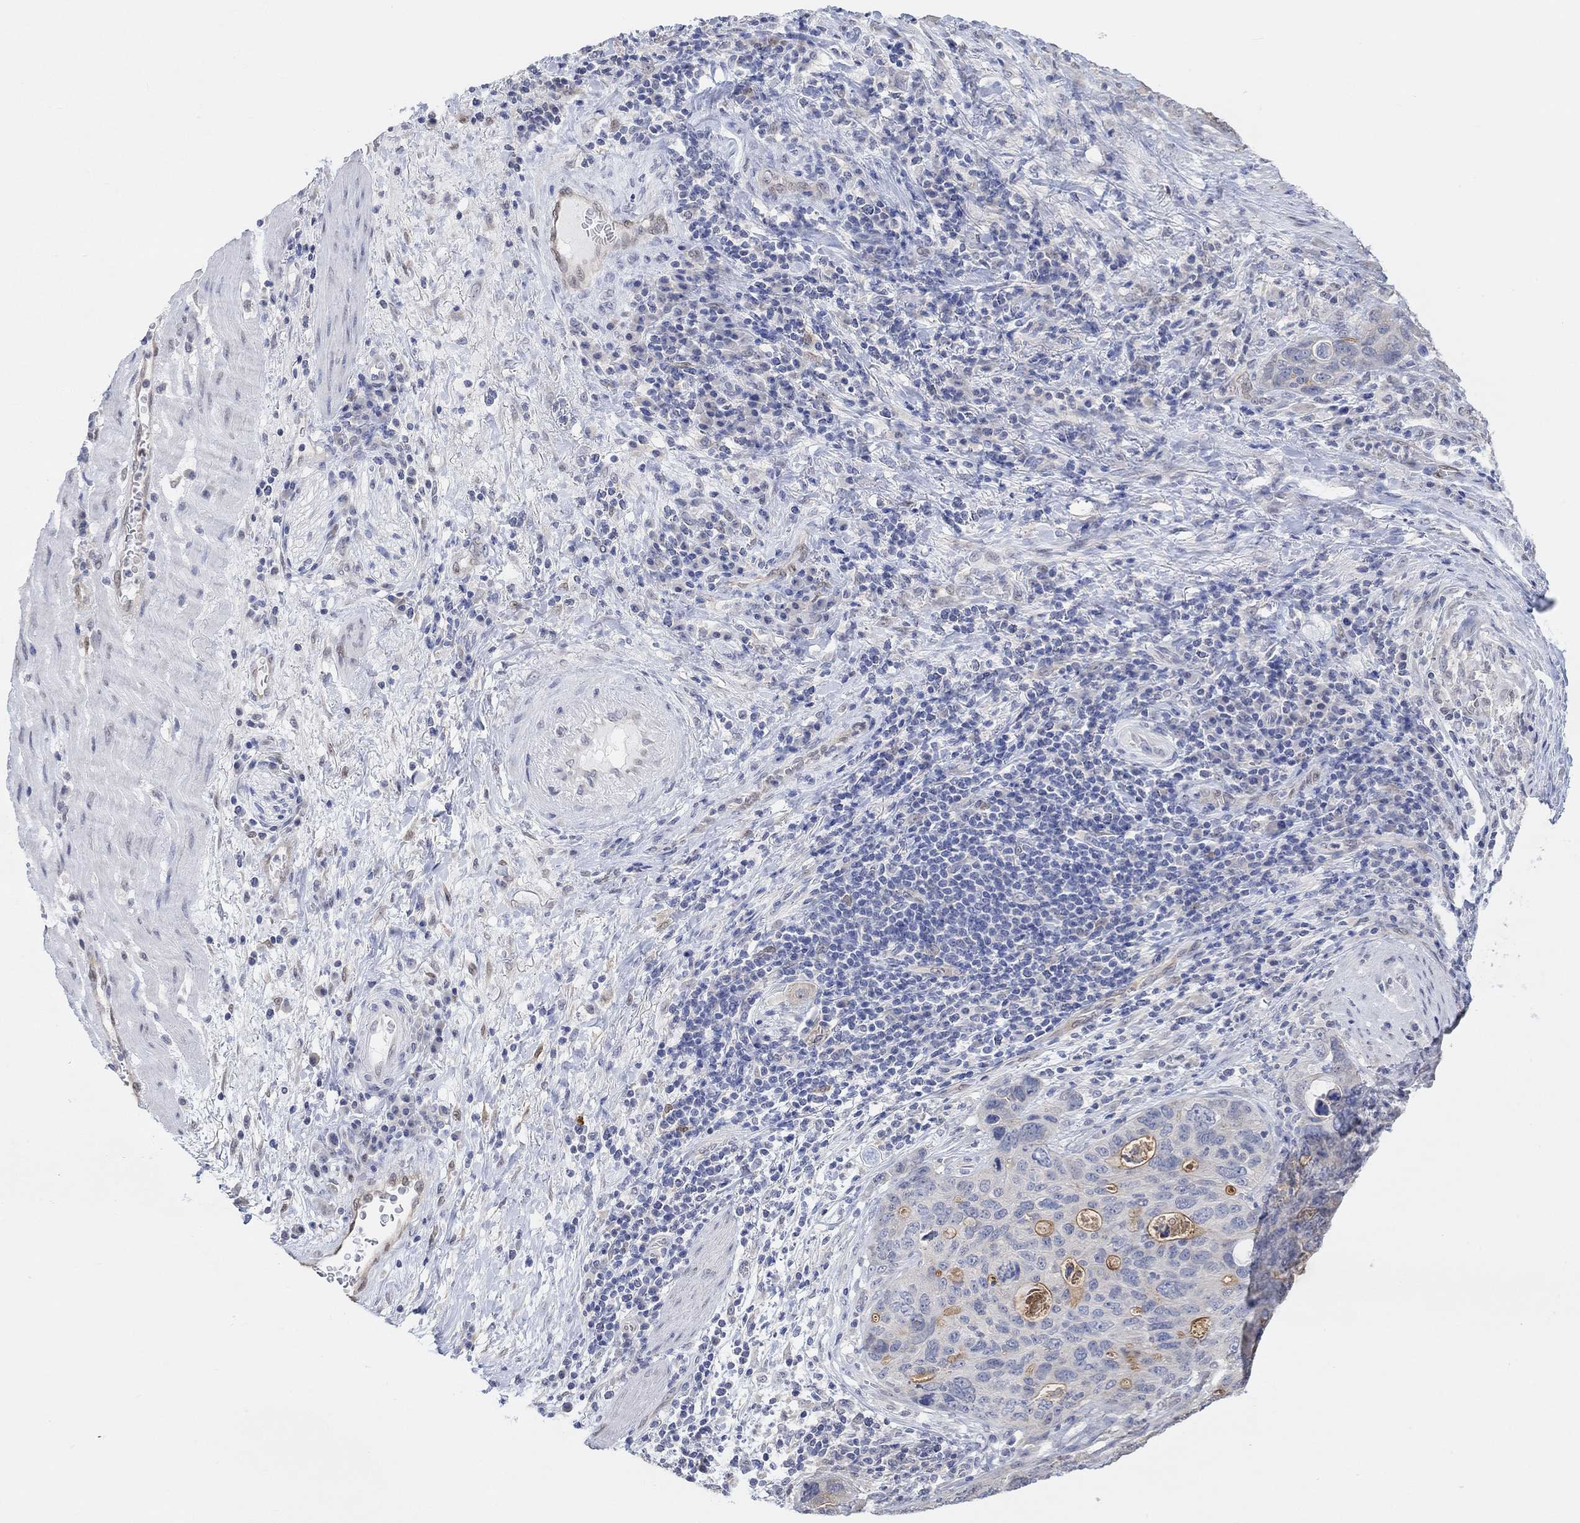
{"staining": {"intensity": "moderate", "quantity": "<25%", "location": "cytoplasmic/membranous"}, "tissue": "stomach cancer", "cell_type": "Tumor cells", "image_type": "cancer", "snomed": [{"axis": "morphology", "description": "Adenocarcinoma, NOS"}, {"axis": "topography", "description": "Stomach"}], "caption": "The immunohistochemical stain labels moderate cytoplasmic/membranous staining in tumor cells of adenocarcinoma (stomach) tissue.", "gene": "MUC1", "patient": {"sex": "male", "age": 54}}